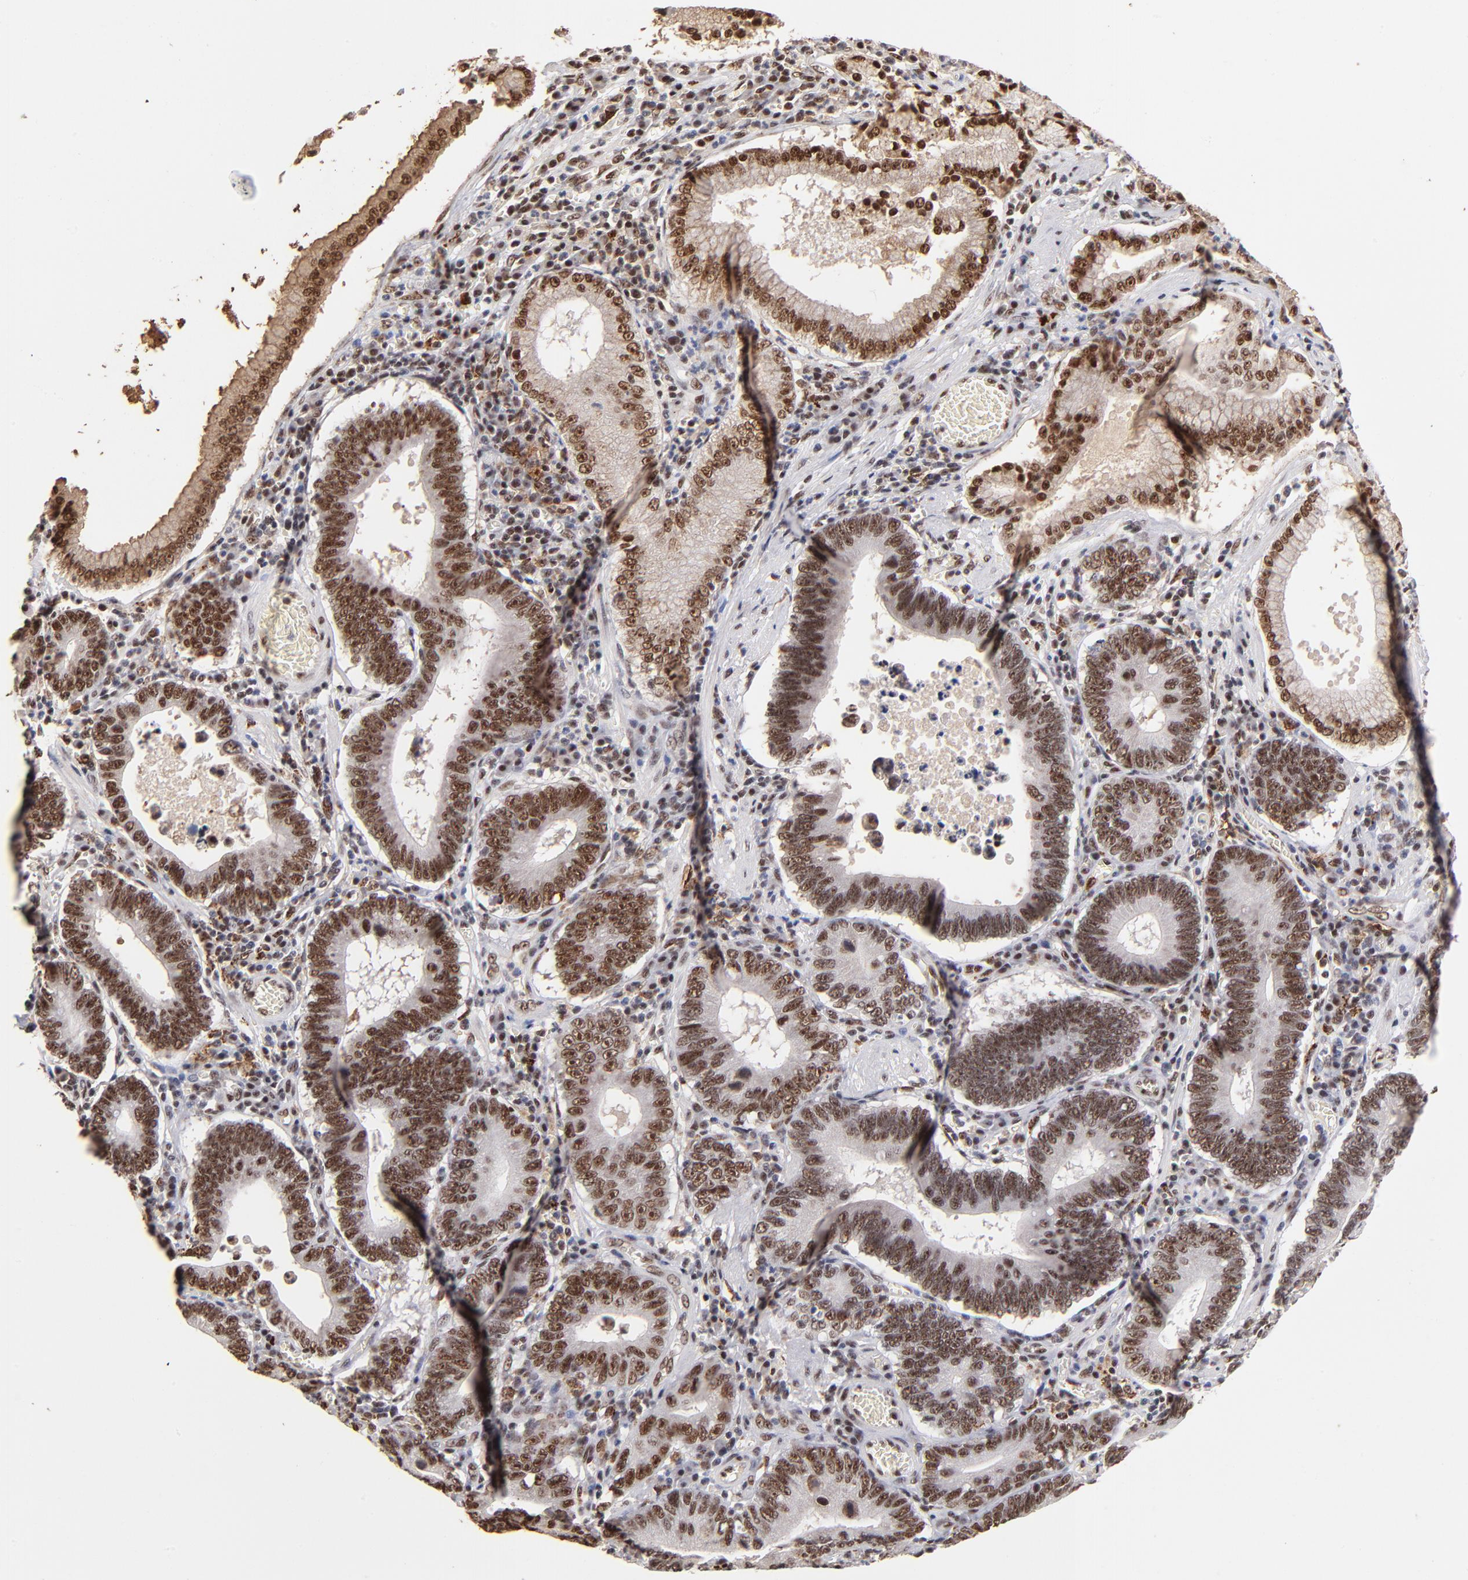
{"staining": {"intensity": "moderate", "quantity": ">75%", "location": "nuclear"}, "tissue": "stomach cancer", "cell_type": "Tumor cells", "image_type": "cancer", "snomed": [{"axis": "morphology", "description": "Adenocarcinoma, NOS"}, {"axis": "topography", "description": "Stomach"}, {"axis": "topography", "description": "Gastric cardia"}], "caption": "Immunohistochemical staining of stomach cancer (adenocarcinoma) demonstrates medium levels of moderate nuclear positivity in approximately >75% of tumor cells.", "gene": "ZNF146", "patient": {"sex": "male", "age": 59}}